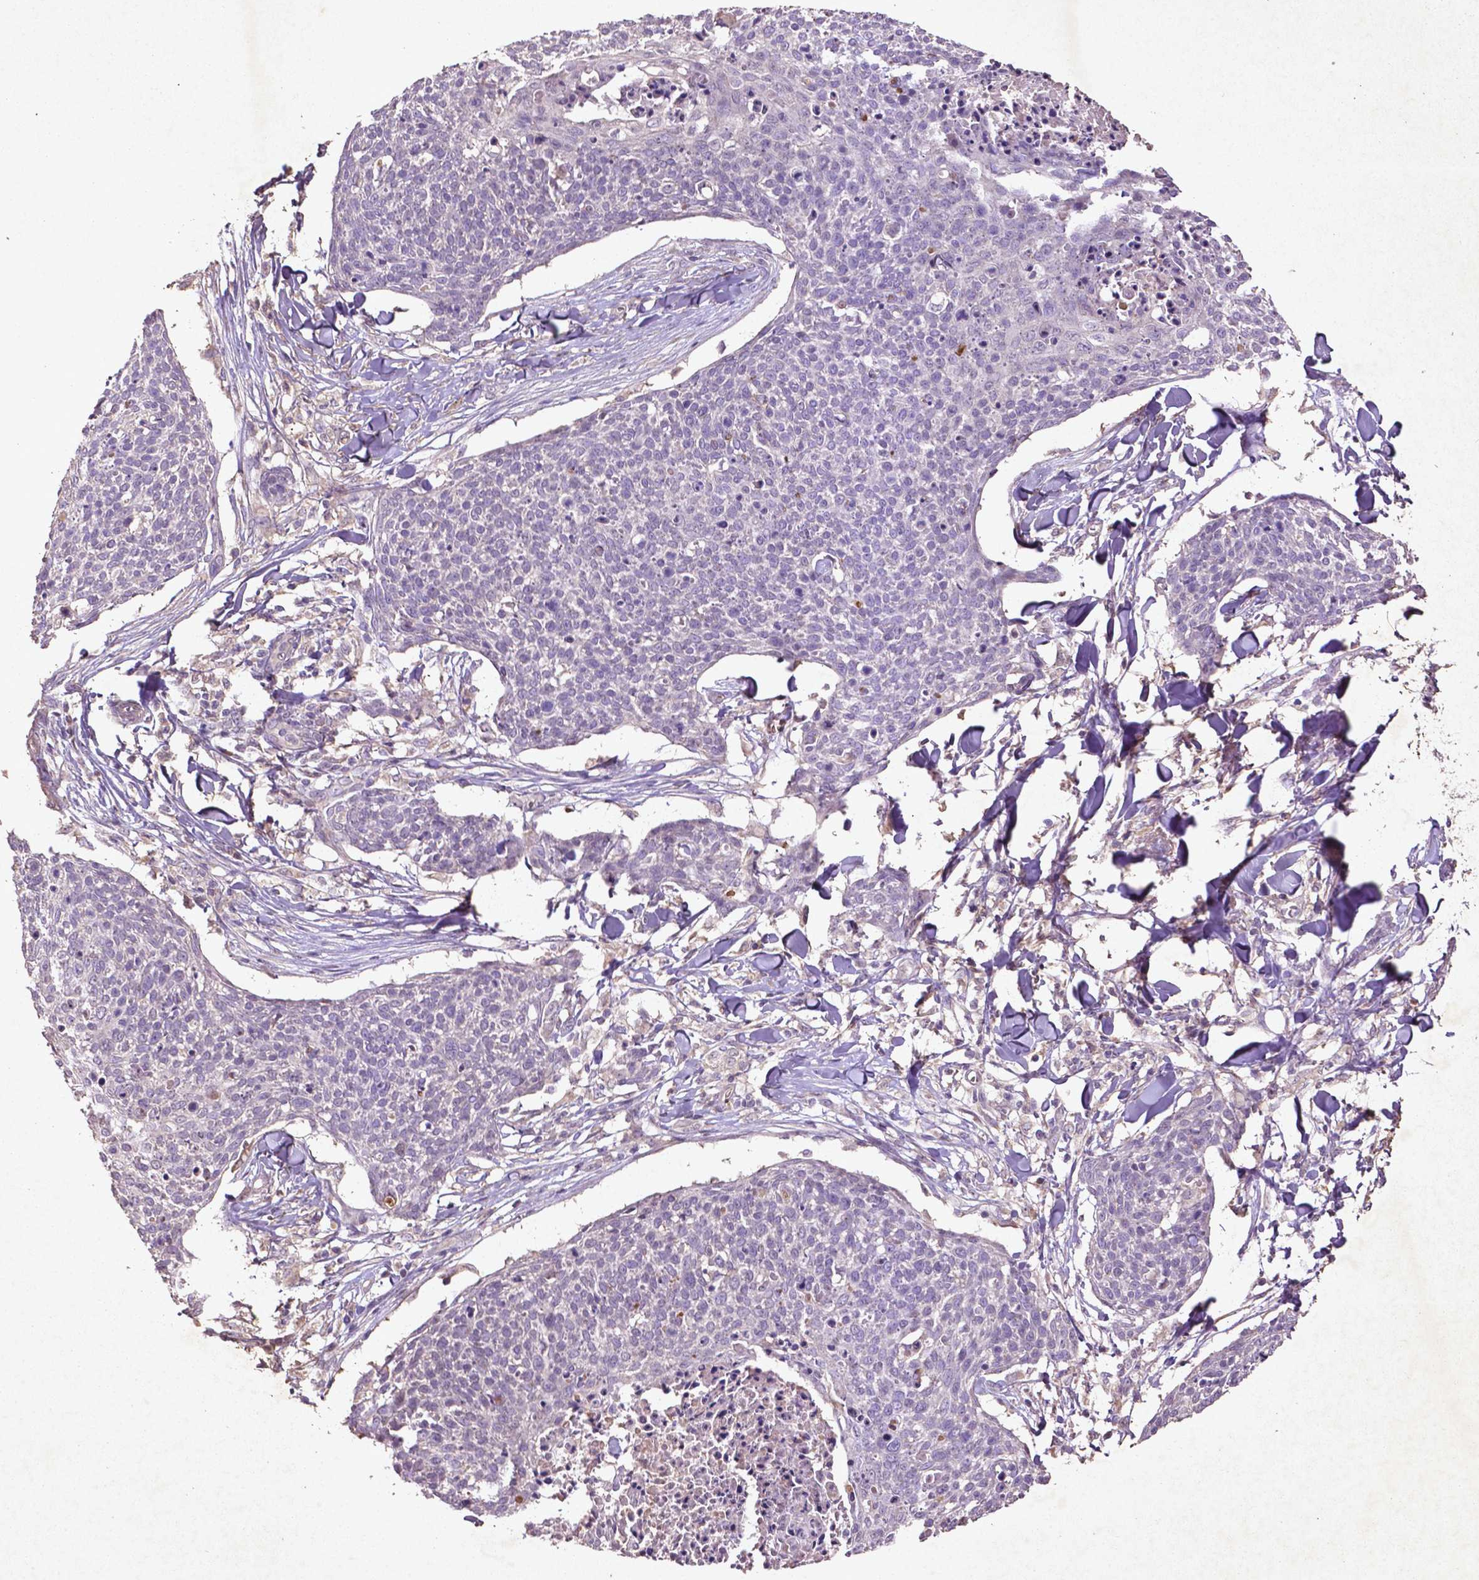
{"staining": {"intensity": "negative", "quantity": "none", "location": "none"}, "tissue": "skin cancer", "cell_type": "Tumor cells", "image_type": "cancer", "snomed": [{"axis": "morphology", "description": "Squamous cell carcinoma, NOS"}, {"axis": "topography", "description": "Skin"}, {"axis": "topography", "description": "Vulva"}], "caption": "Protein analysis of skin cancer reveals no significant positivity in tumor cells. (DAB (3,3'-diaminobenzidine) IHC visualized using brightfield microscopy, high magnification).", "gene": "COQ2", "patient": {"sex": "female", "age": 75}}